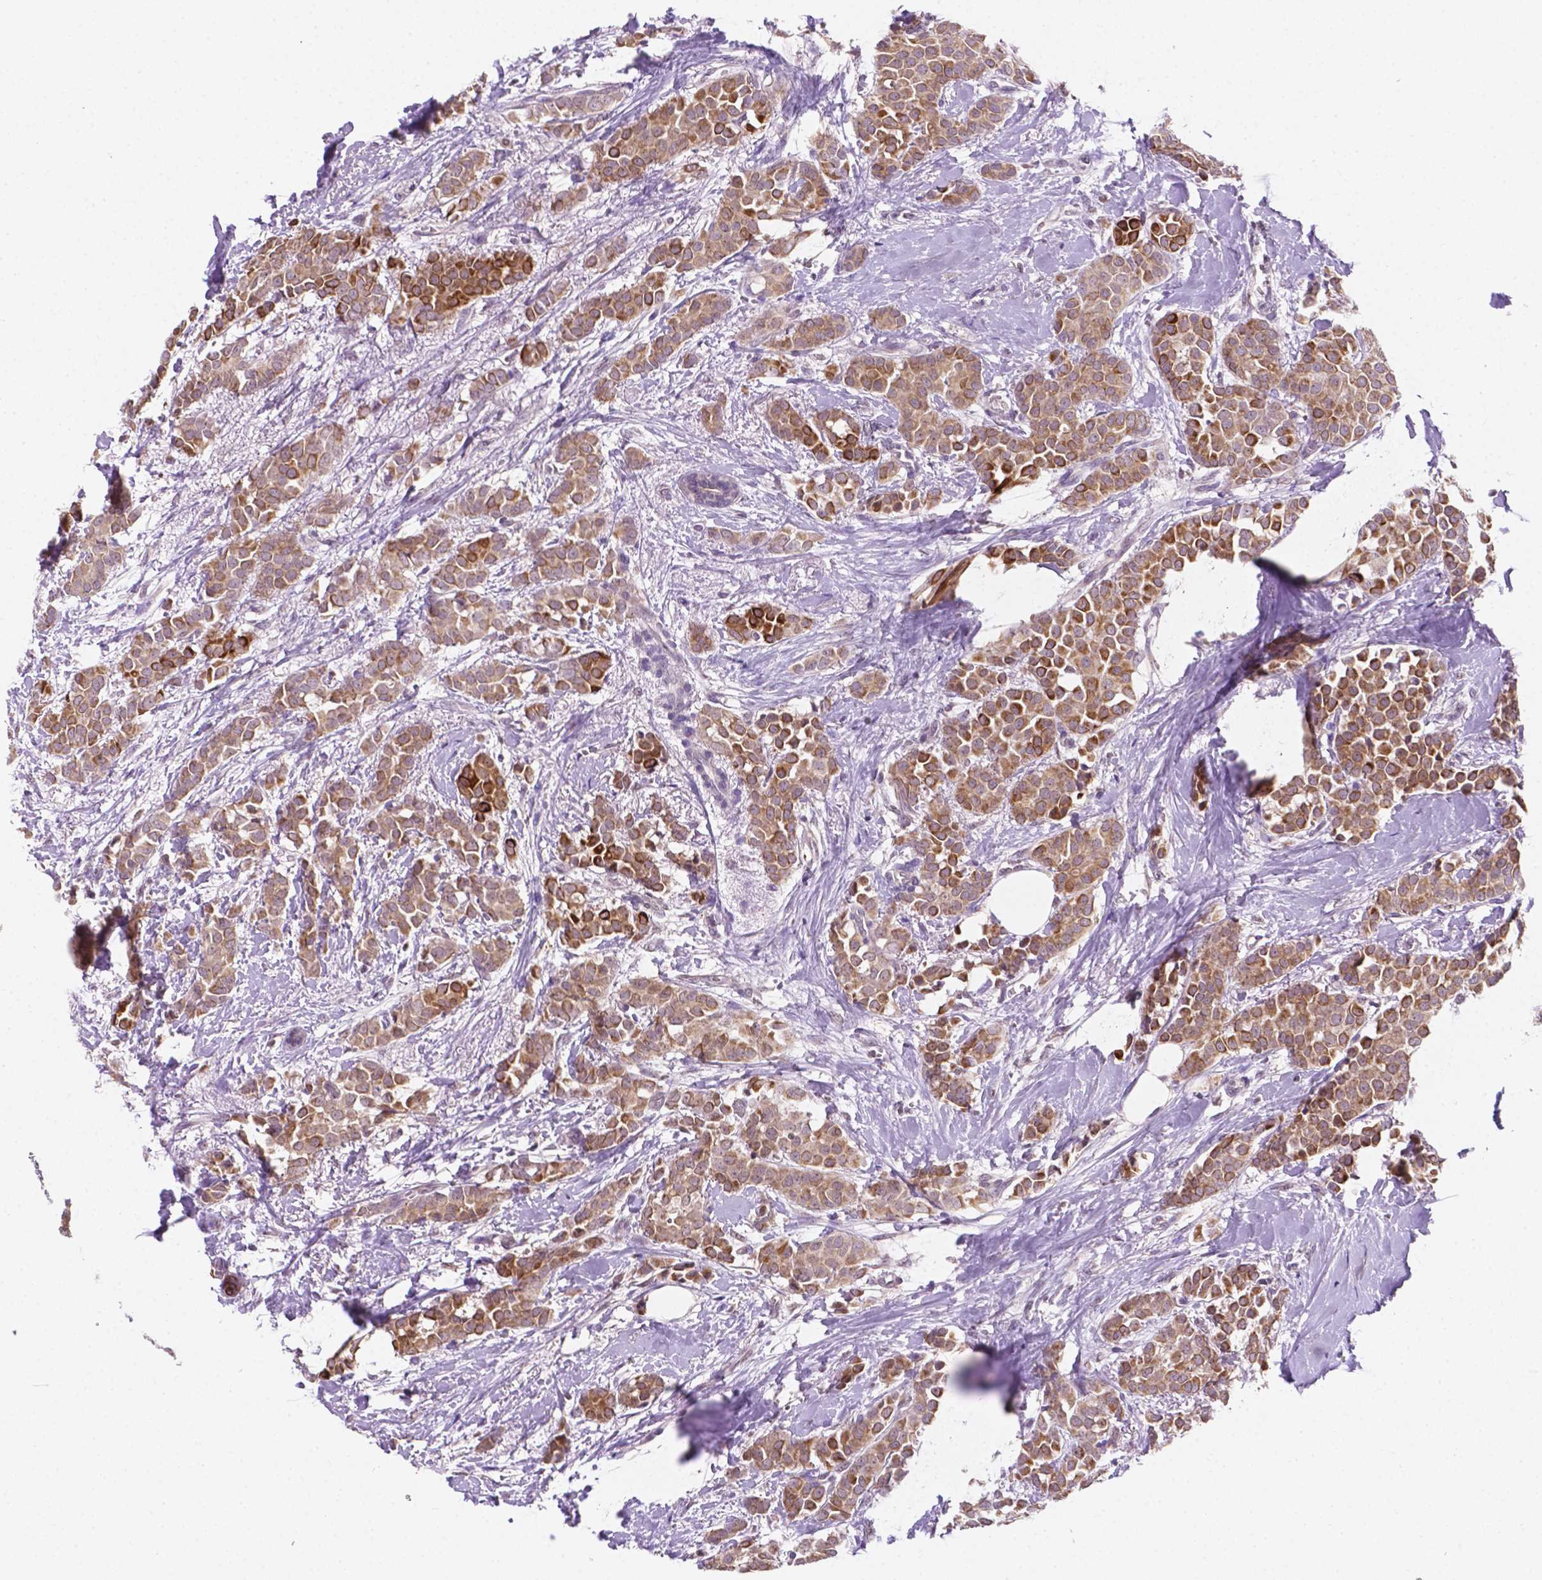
{"staining": {"intensity": "strong", "quantity": "25%-75%", "location": "cytoplasmic/membranous"}, "tissue": "breast cancer", "cell_type": "Tumor cells", "image_type": "cancer", "snomed": [{"axis": "morphology", "description": "Duct carcinoma"}, {"axis": "topography", "description": "Breast"}], "caption": "The histopathology image shows staining of invasive ductal carcinoma (breast), revealing strong cytoplasmic/membranous protein expression (brown color) within tumor cells.", "gene": "SHLD3", "patient": {"sex": "female", "age": 79}}